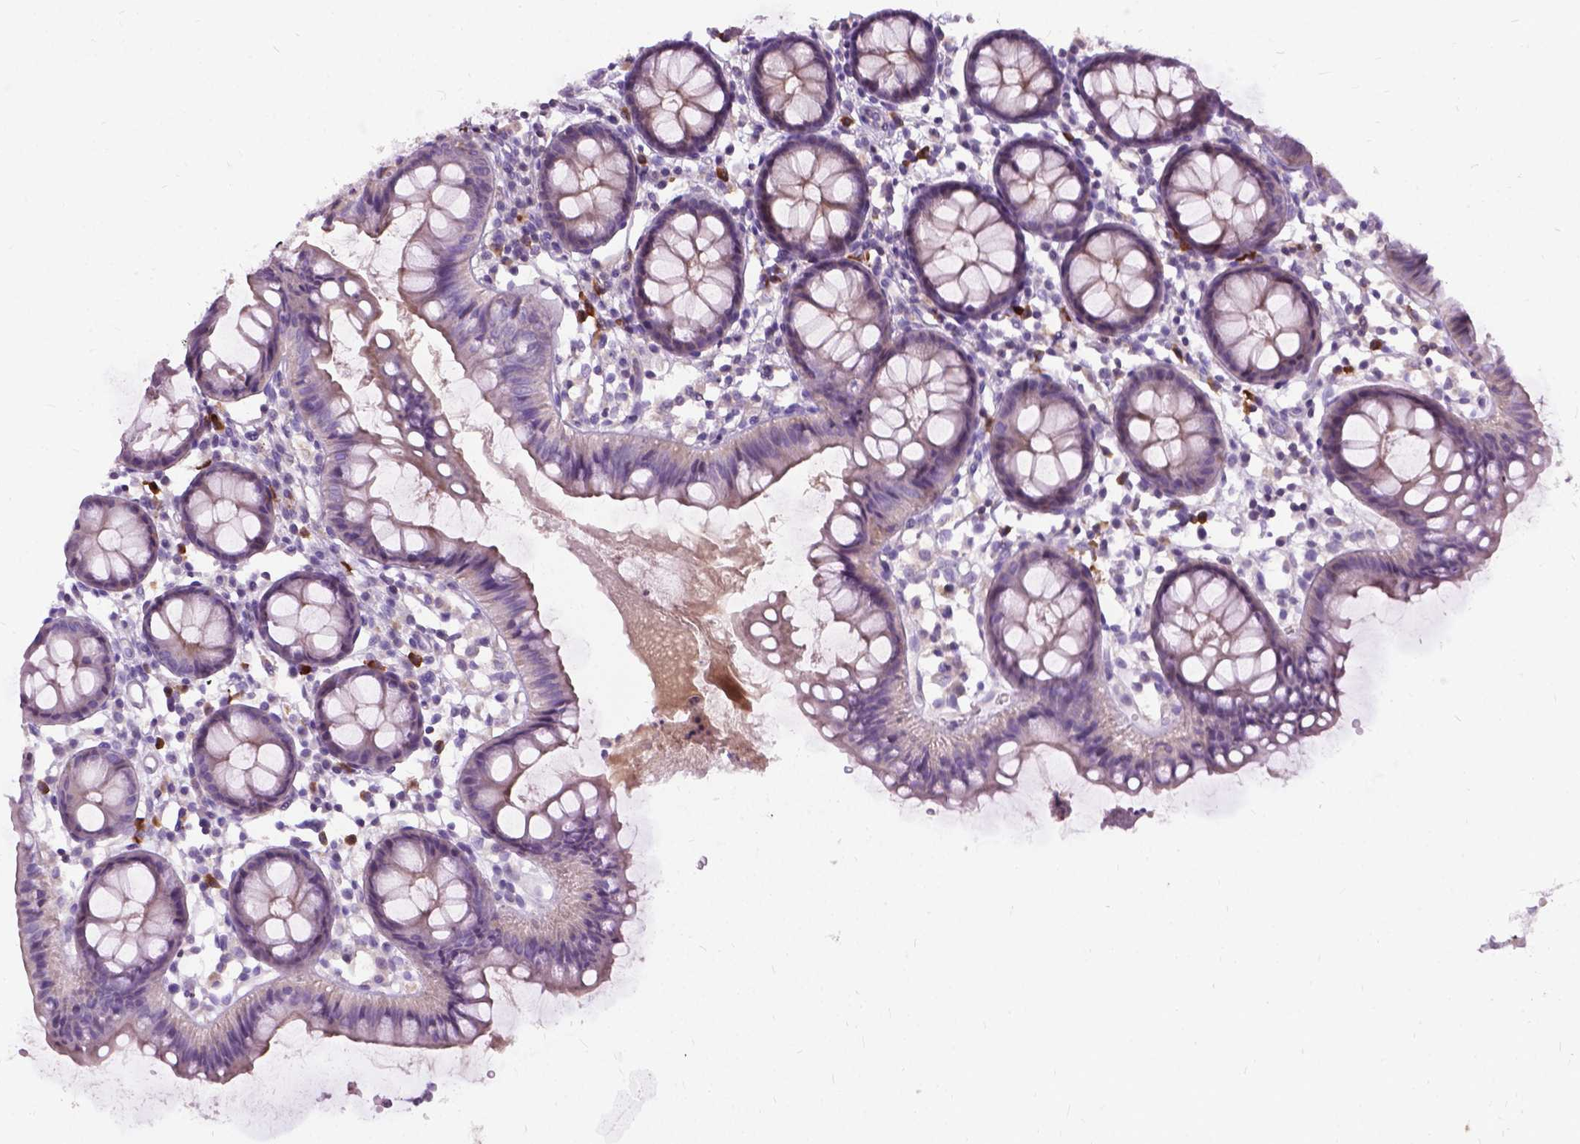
{"staining": {"intensity": "negative", "quantity": "none", "location": "none"}, "tissue": "colon", "cell_type": "Endothelial cells", "image_type": "normal", "snomed": [{"axis": "morphology", "description": "Normal tissue, NOS"}, {"axis": "topography", "description": "Colon"}], "caption": "IHC of unremarkable human colon displays no expression in endothelial cells.", "gene": "JAK3", "patient": {"sex": "female", "age": 84}}